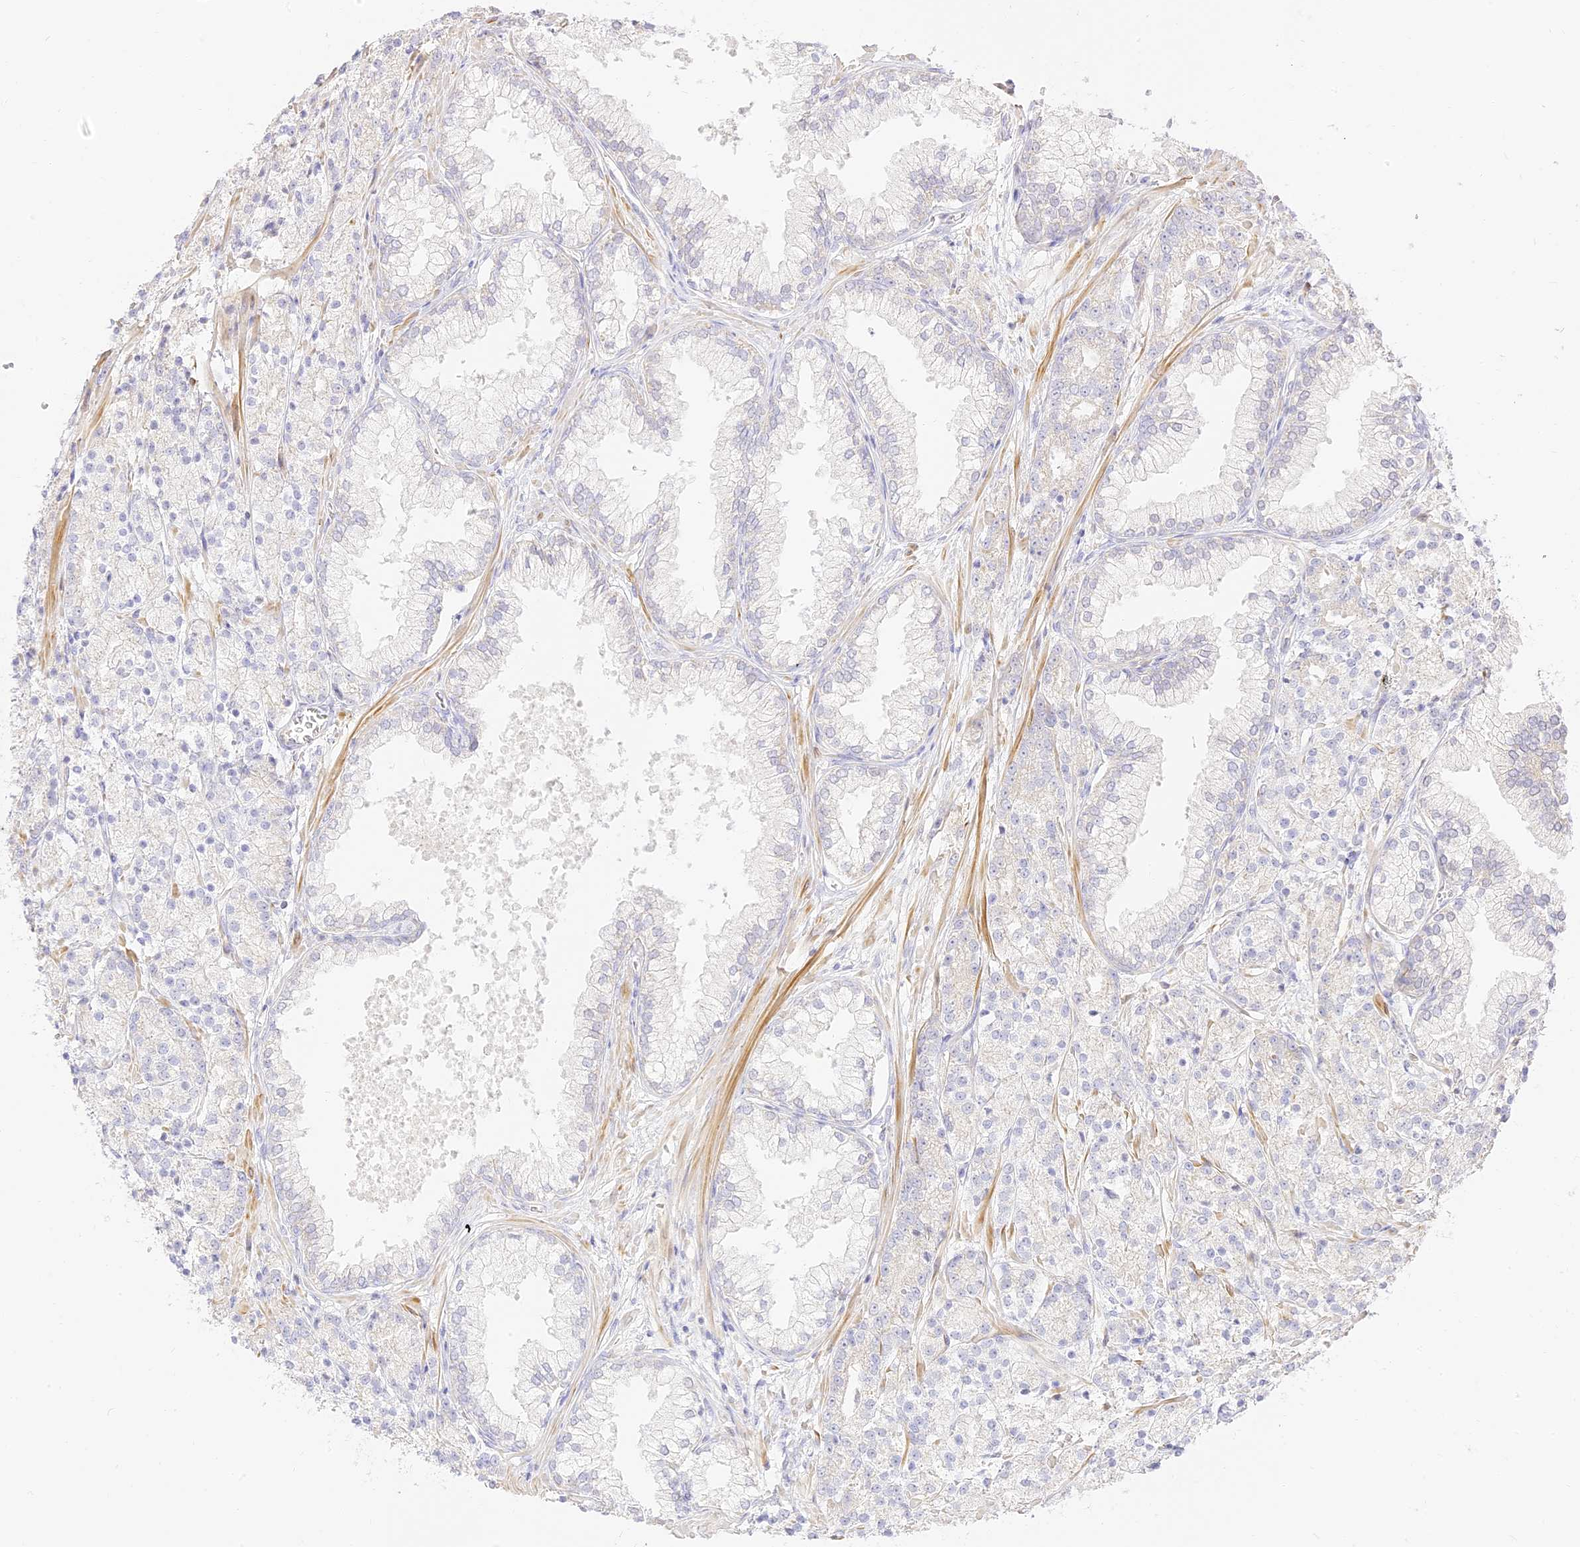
{"staining": {"intensity": "negative", "quantity": "none", "location": "none"}, "tissue": "prostate cancer", "cell_type": "Tumor cells", "image_type": "cancer", "snomed": [{"axis": "morphology", "description": "Adenocarcinoma, High grade"}, {"axis": "topography", "description": "Prostate"}], "caption": "DAB (3,3'-diaminobenzidine) immunohistochemical staining of human high-grade adenocarcinoma (prostate) demonstrates no significant expression in tumor cells. (DAB (3,3'-diaminobenzidine) immunohistochemistry, high magnification).", "gene": "LRRC15", "patient": {"sex": "male", "age": 69}}